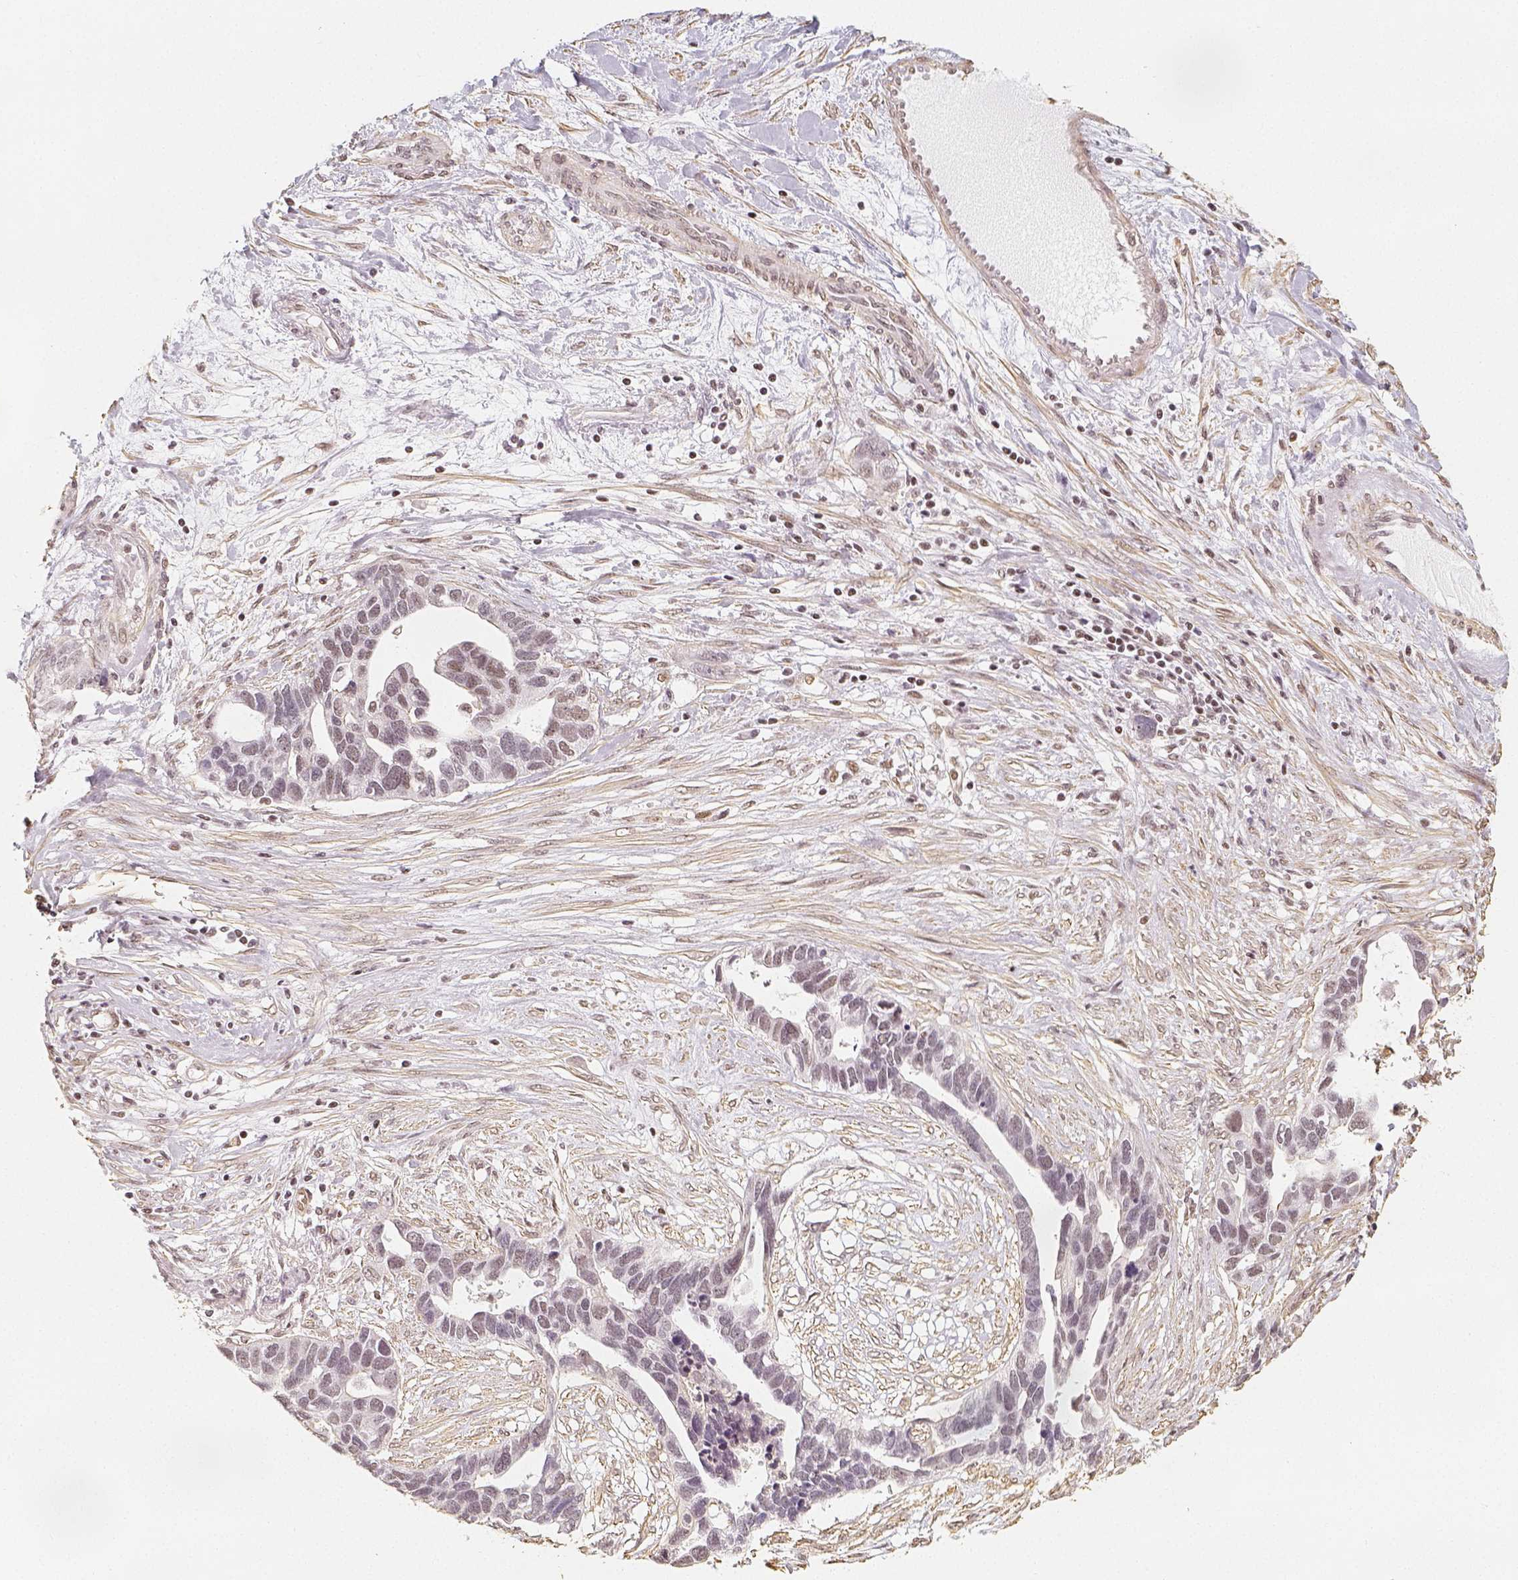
{"staining": {"intensity": "weak", "quantity": "<25%", "location": "nuclear"}, "tissue": "ovarian cancer", "cell_type": "Tumor cells", "image_type": "cancer", "snomed": [{"axis": "morphology", "description": "Cystadenocarcinoma, serous, NOS"}, {"axis": "topography", "description": "Ovary"}], "caption": "This is an IHC micrograph of human ovarian cancer. There is no positivity in tumor cells.", "gene": "HDAC1", "patient": {"sex": "female", "age": 54}}